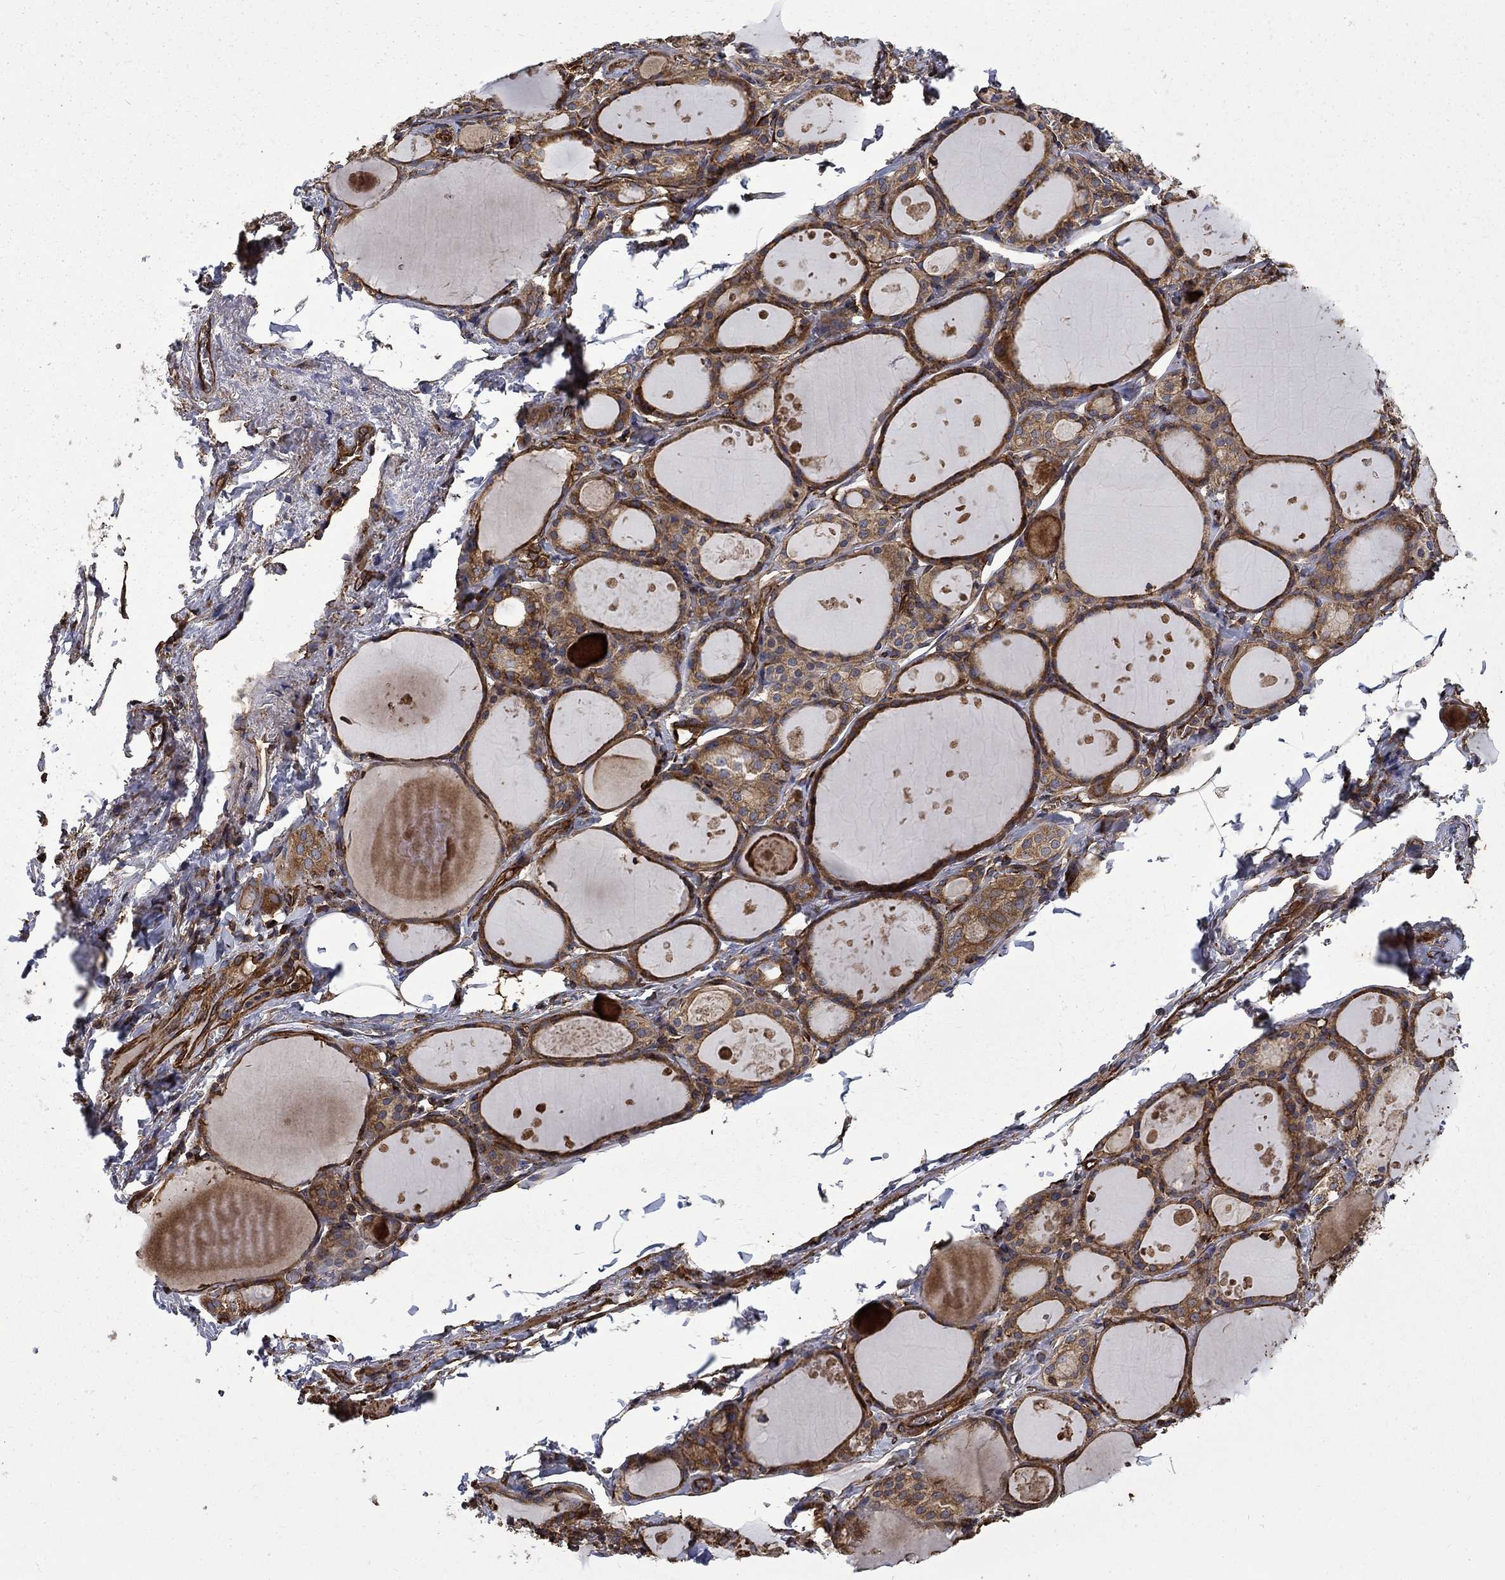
{"staining": {"intensity": "moderate", "quantity": ">75%", "location": "cytoplasmic/membranous"}, "tissue": "thyroid gland", "cell_type": "Glandular cells", "image_type": "normal", "snomed": [{"axis": "morphology", "description": "Normal tissue, NOS"}, {"axis": "topography", "description": "Thyroid gland"}], "caption": "IHC of benign human thyroid gland reveals medium levels of moderate cytoplasmic/membranous staining in approximately >75% of glandular cells. (DAB (3,3'-diaminobenzidine) IHC, brown staining for protein, blue staining for nuclei).", "gene": "CUTC", "patient": {"sex": "male", "age": 68}}